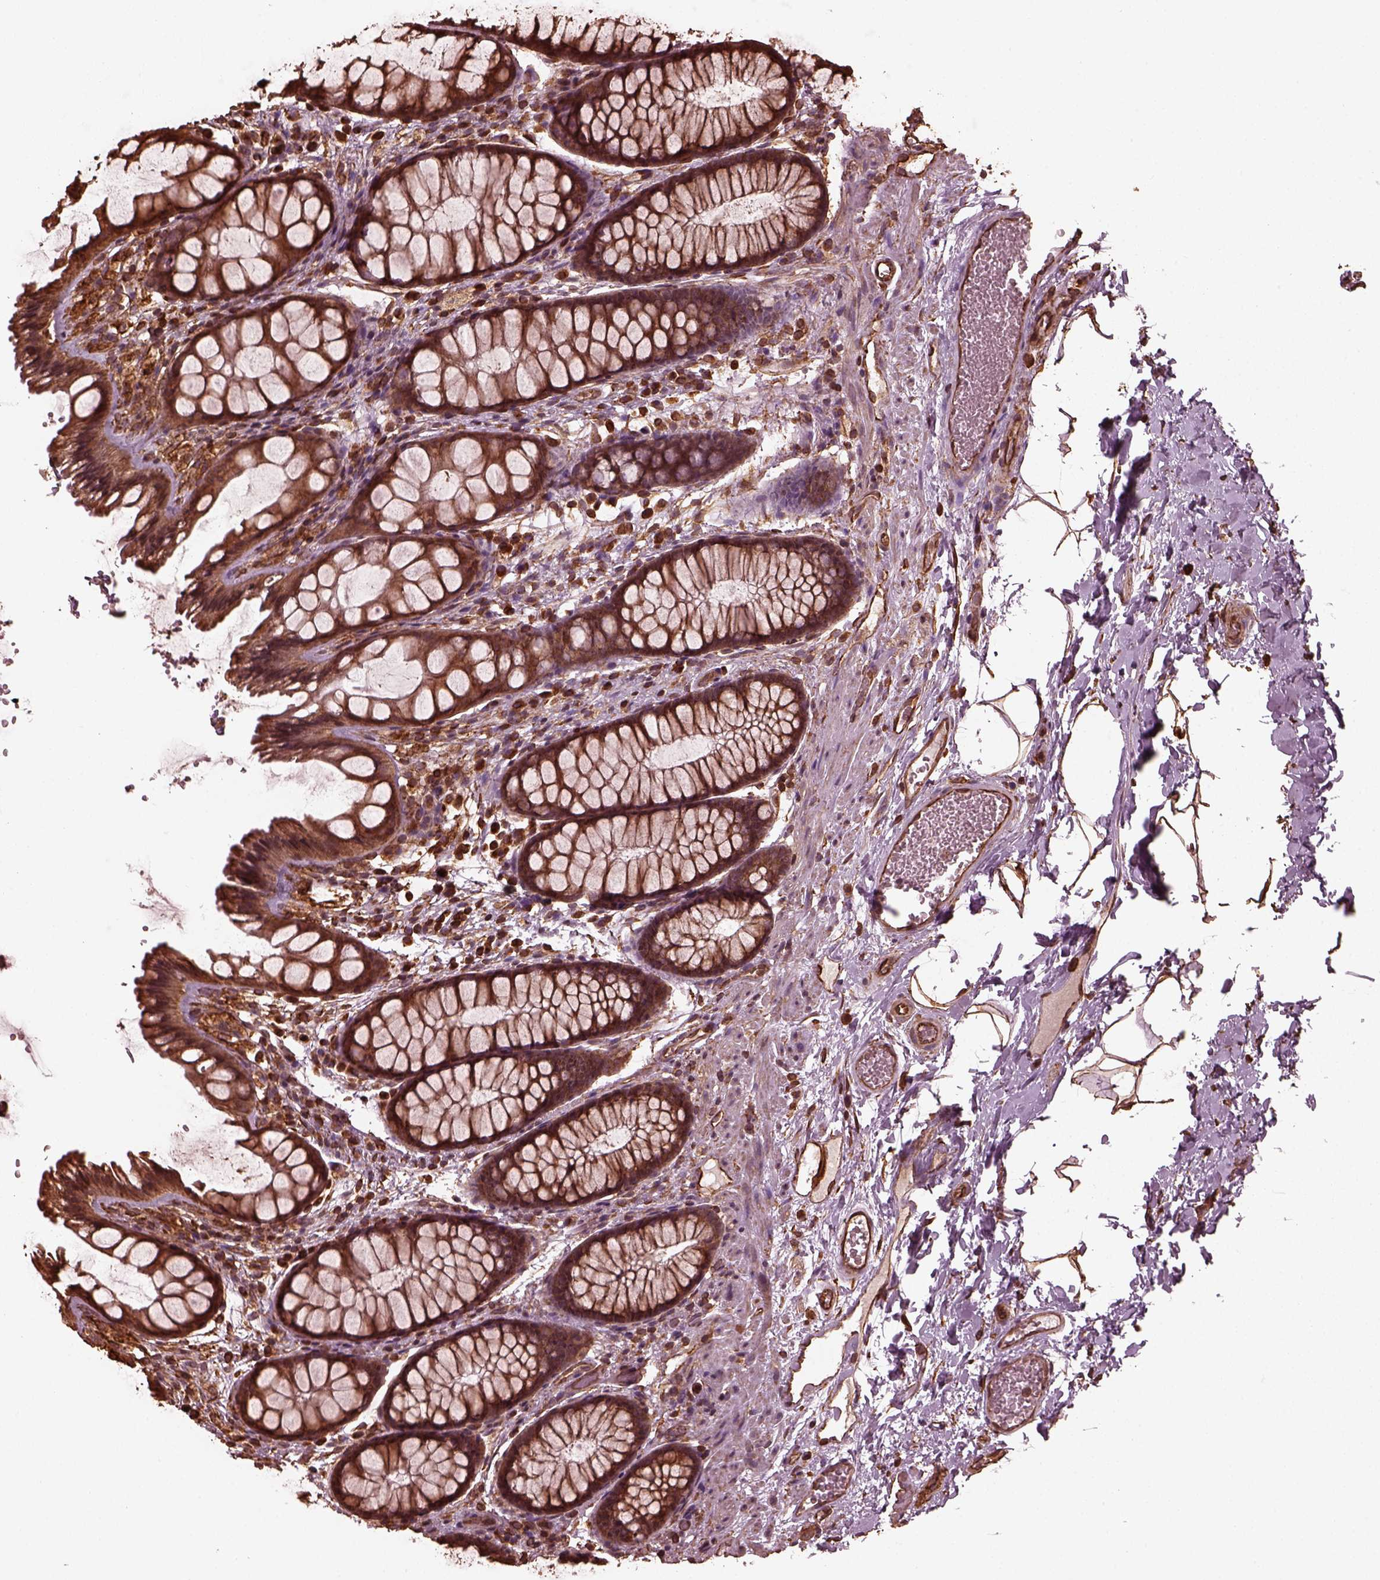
{"staining": {"intensity": "moderate", "quantity": ">75%", "location": "cytoplasmic/membranous"}, "tissue": "rectum", "cell_type": "Glandular cells", "image_type": "normal", "snomed": [{"axis": "morphology", "description": "Normal tissue, NOS"}, {"axis": "topography", "description": "Rectum"}], "caption": "Protein analysis of normal rectum reveals moderate cytoplasmic/membranous expression in approximately >75% of glandular cells. (brown staining indicates protein expression, while blue staining denotes nuclei).", "gene": "GTPBP1", "patient": {"sex": "female", "age": 62}}